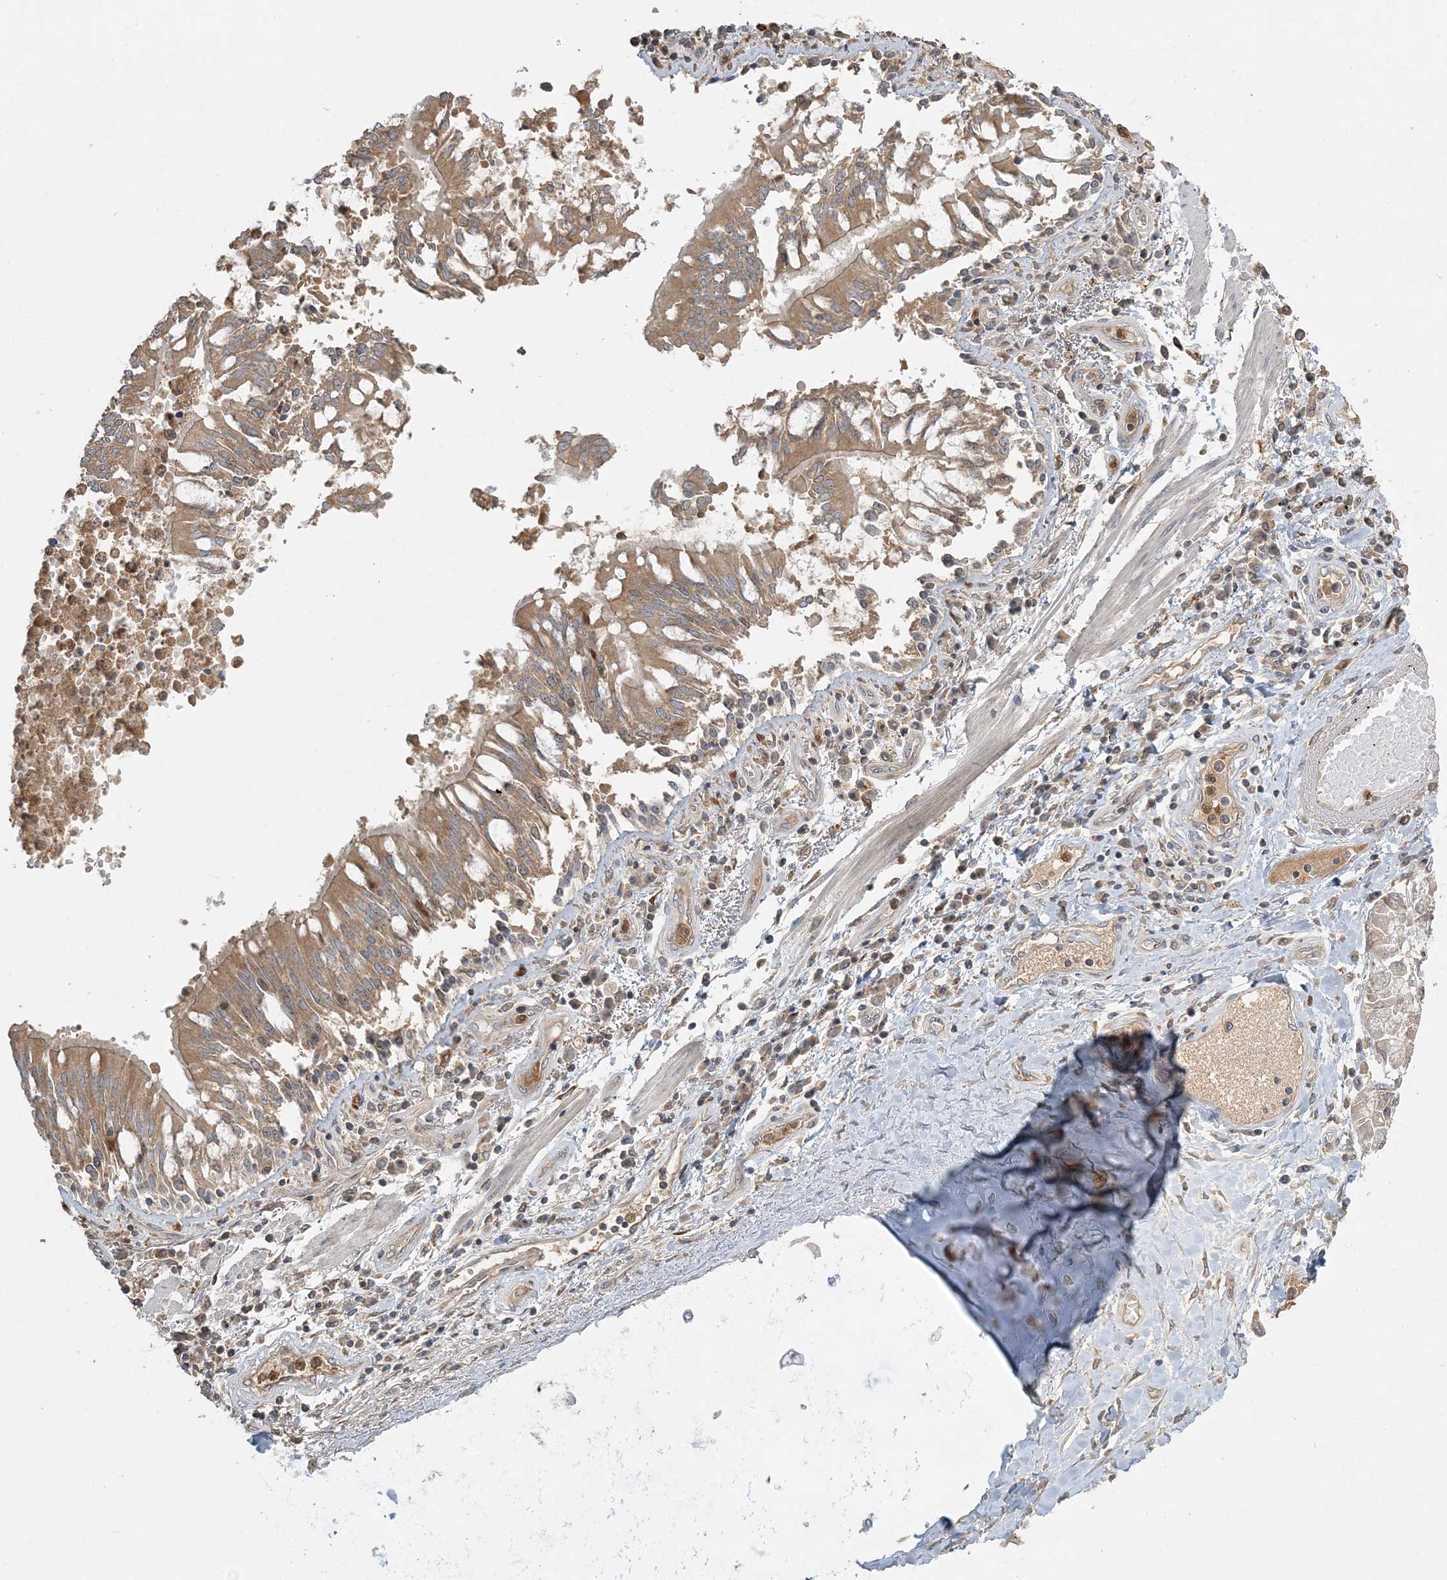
{"staining": {"intensity": "negative", "quantity": "none", "location": "none"}, "tissue": "adipose tissue", "cell_type": "Adipocytes", "image_type": "normal", "snomed": [{"axis": "morphology", "description": "Normal tissue, NOS"}, {"axis": "topography", "description": "Cartilage tissue"}, {"axis": "topography", "description": "Bronchus"}, {"axis": "topography", "description": "Lung"}, {"axis": "topography", "description": "Peripheral nerve tissue"}], "caption": "IHC histopathology image of normal adipose tissue: adipose tissue stained with DAB (3,3'-diaminobenzidine) reveals no significant protein positivity in adipocytes.", "gene": "AP1AR", "patient": {"sex": "female", "age": 49}}